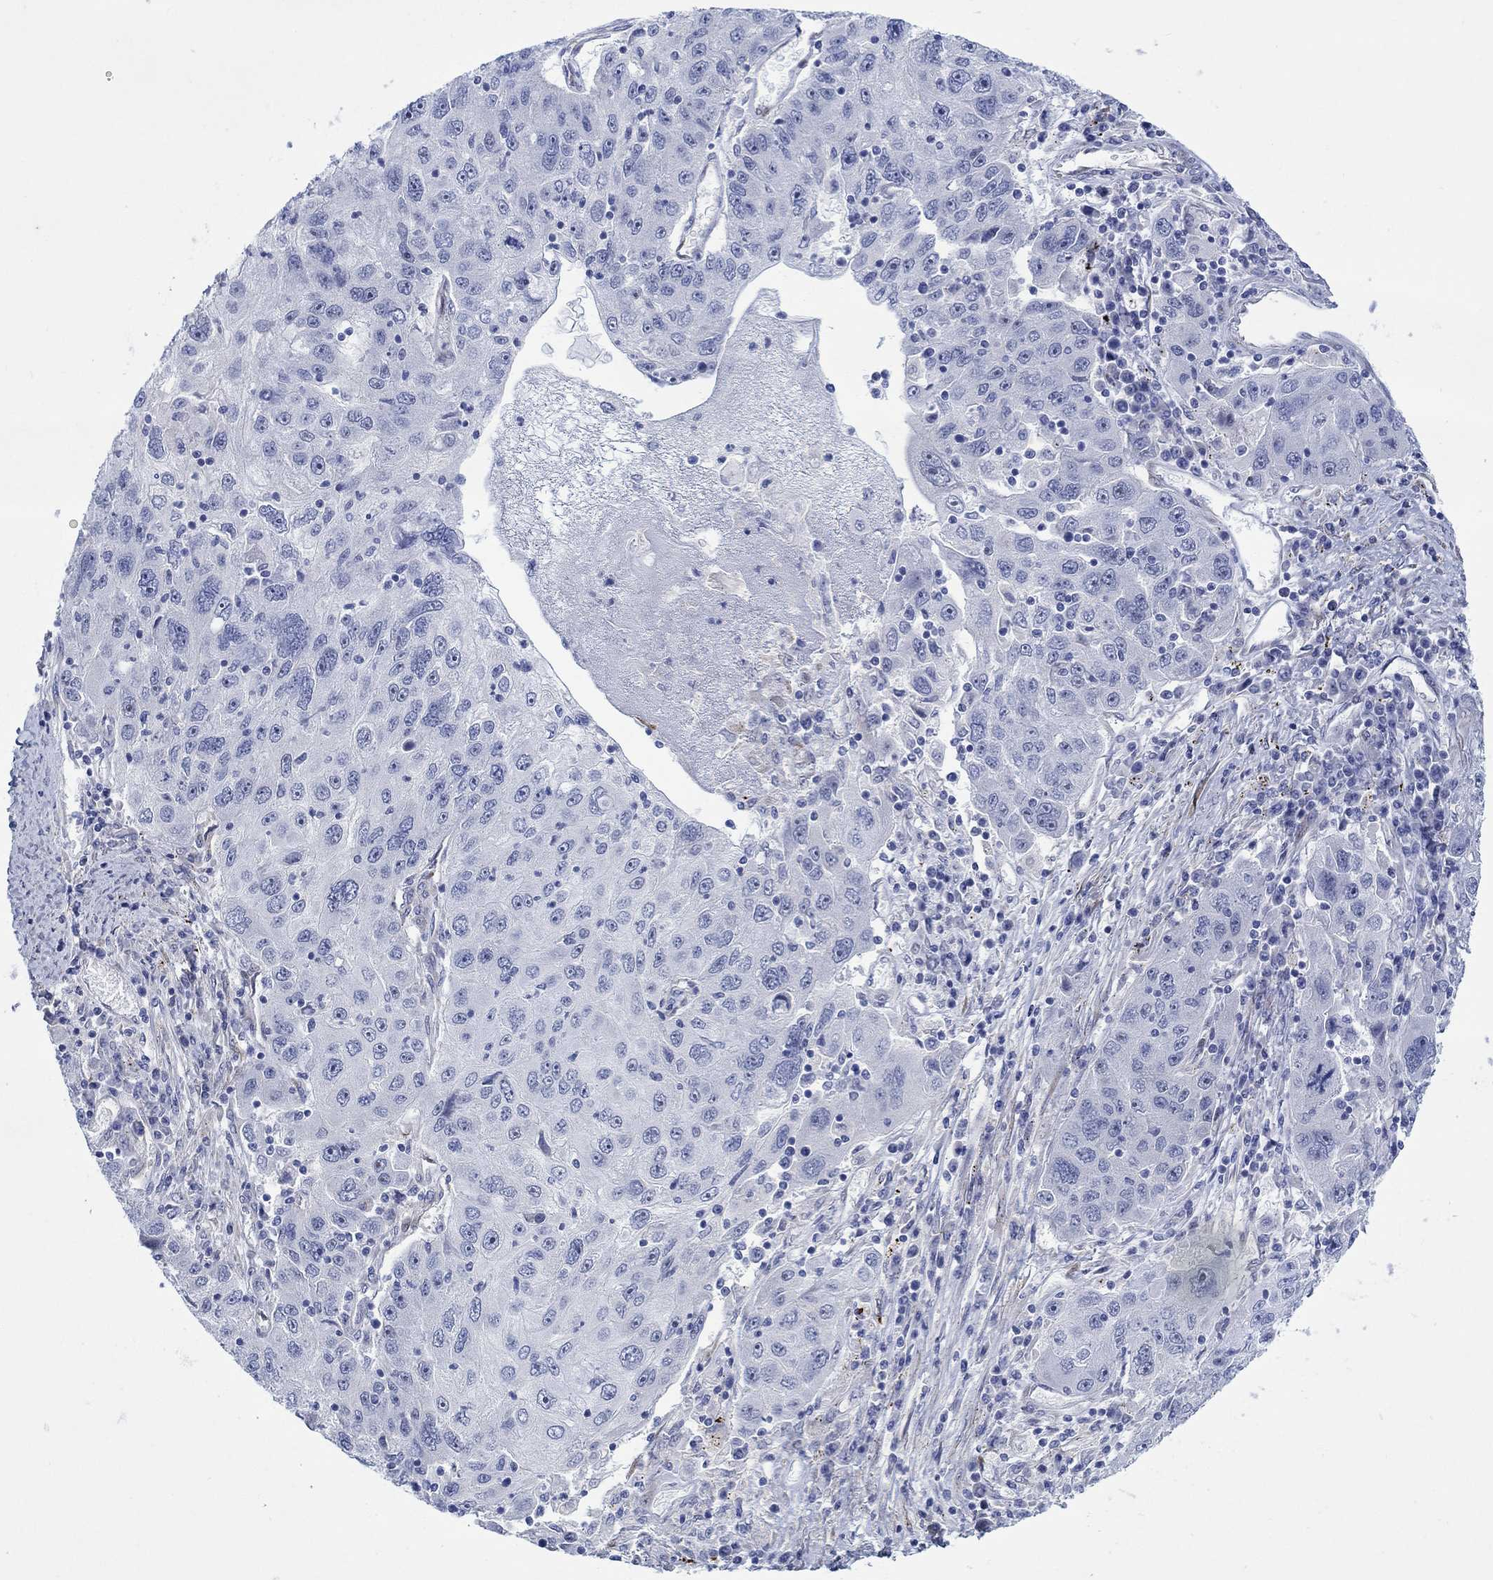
{"staining": {"intensity": "negative", "quantity": "none", "location": "none"}, "tissue": "stomach cancer", "cell_type": "Tumor cells", "image_type": "cancer", "snomed": [{"axis": "morphology", "description": "Adenocarcinoma, NOS"}, {"axis": "topography", "description": "Stomach"}], "caption": "This histopathology image is of stomach cancer (adenocarcinoma) stained with immunohistochemistry to label a protein in brown with the nuclei are counter-stained blue. There is no positivity in tumor cells.", "gene": "KSR2", "patient": {"sex": "male", "age": 56}}